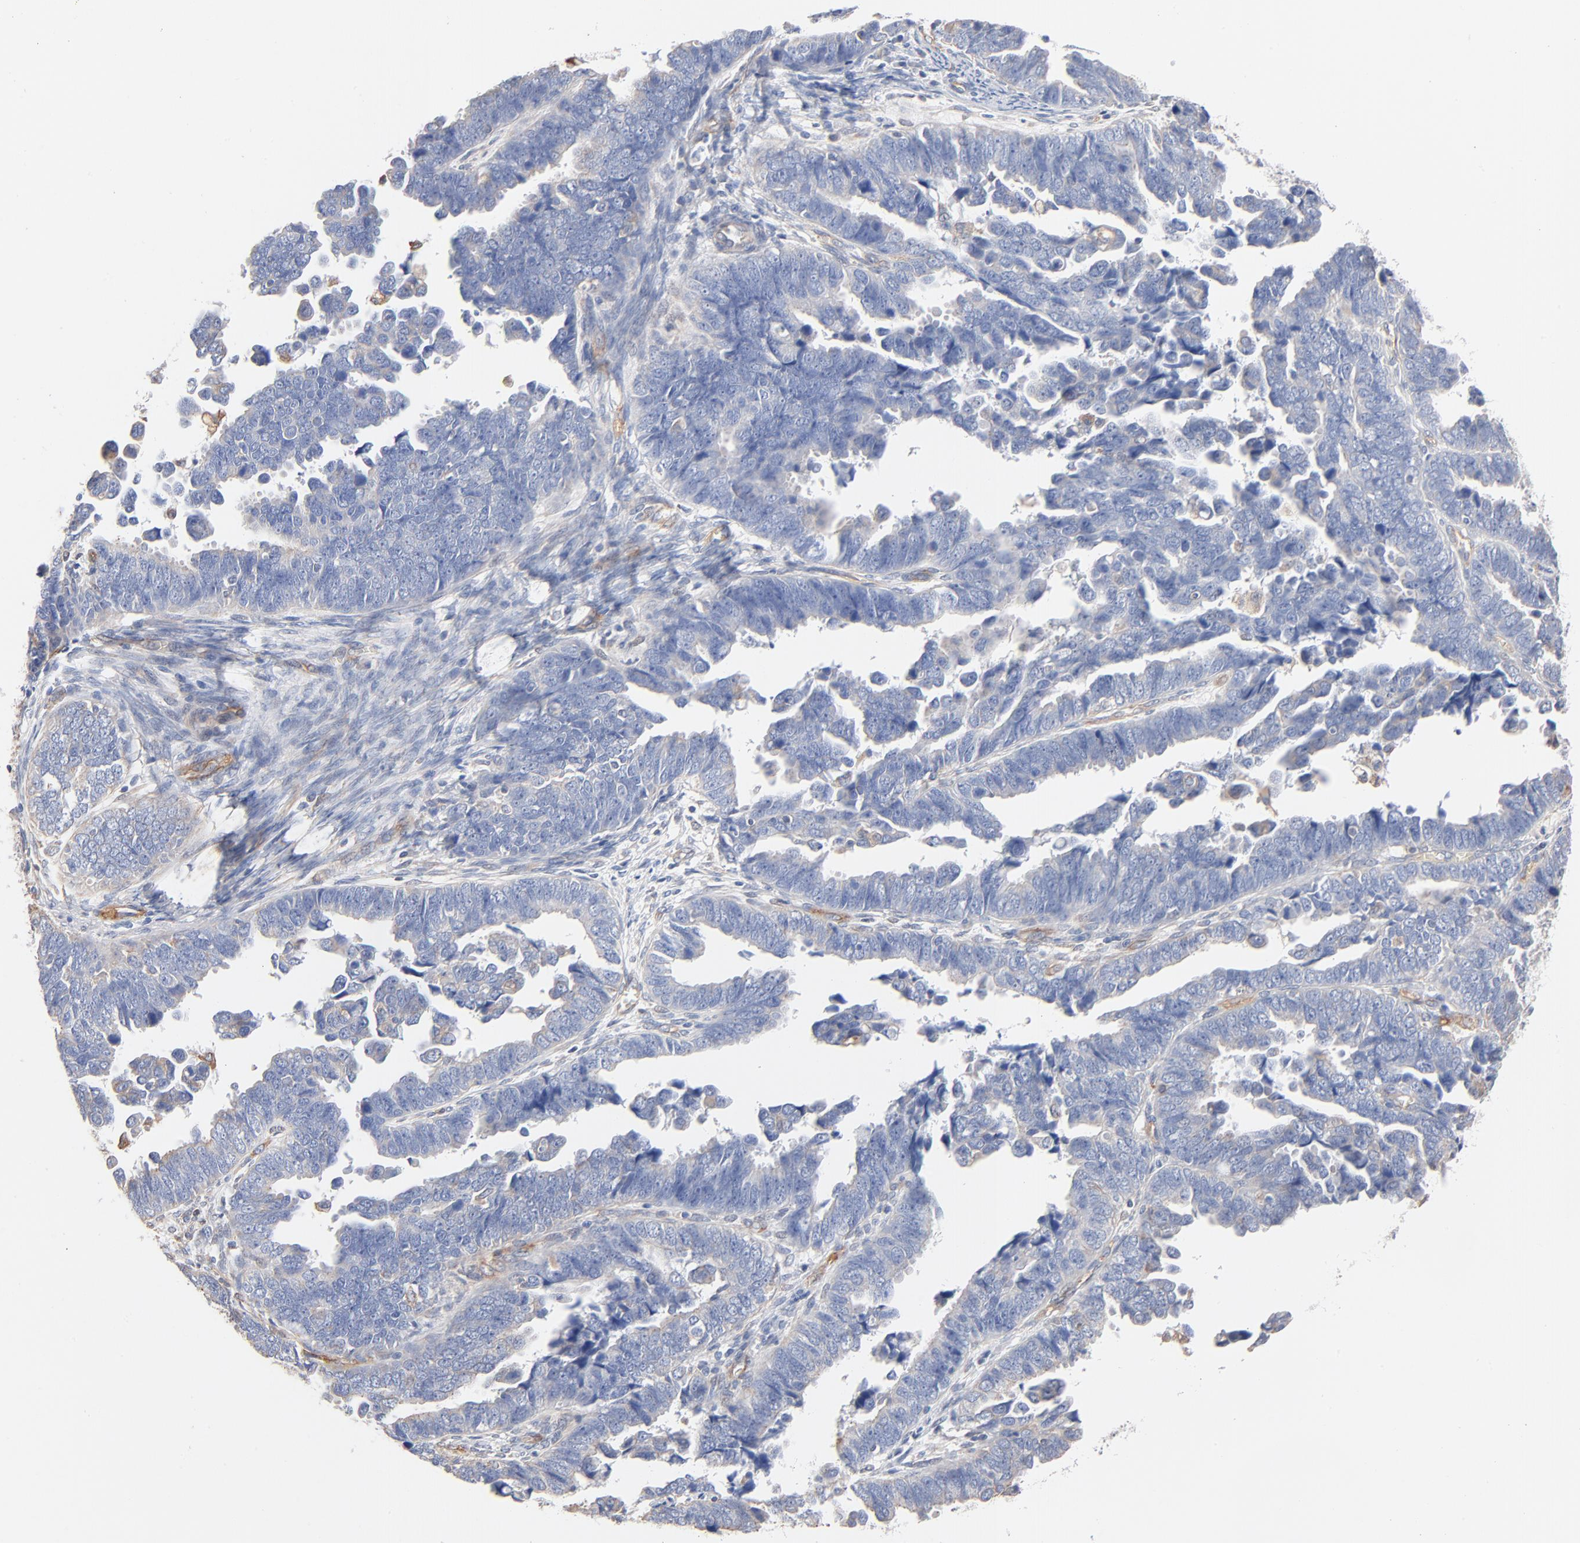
{"staining": {"intensity": "negative", "quantity": "none", "location": "none"}, "tissue": "endometrial cancer", "cell_type": "Tumor cells", "image_type": "cancer", "snomed": [{"axis": "morphology", "description": "Adenocarcinoma, NOS"}, {"axis": "topography", "description": "Endometrium"}], "caption": "A photomicrograph of endometrial cancer (adenocarcinoma) stained for a protein exhibits no brown staining in tumor cells.", "gene": "ABCD4", "patient": {"sex": "female", "age": 75}}